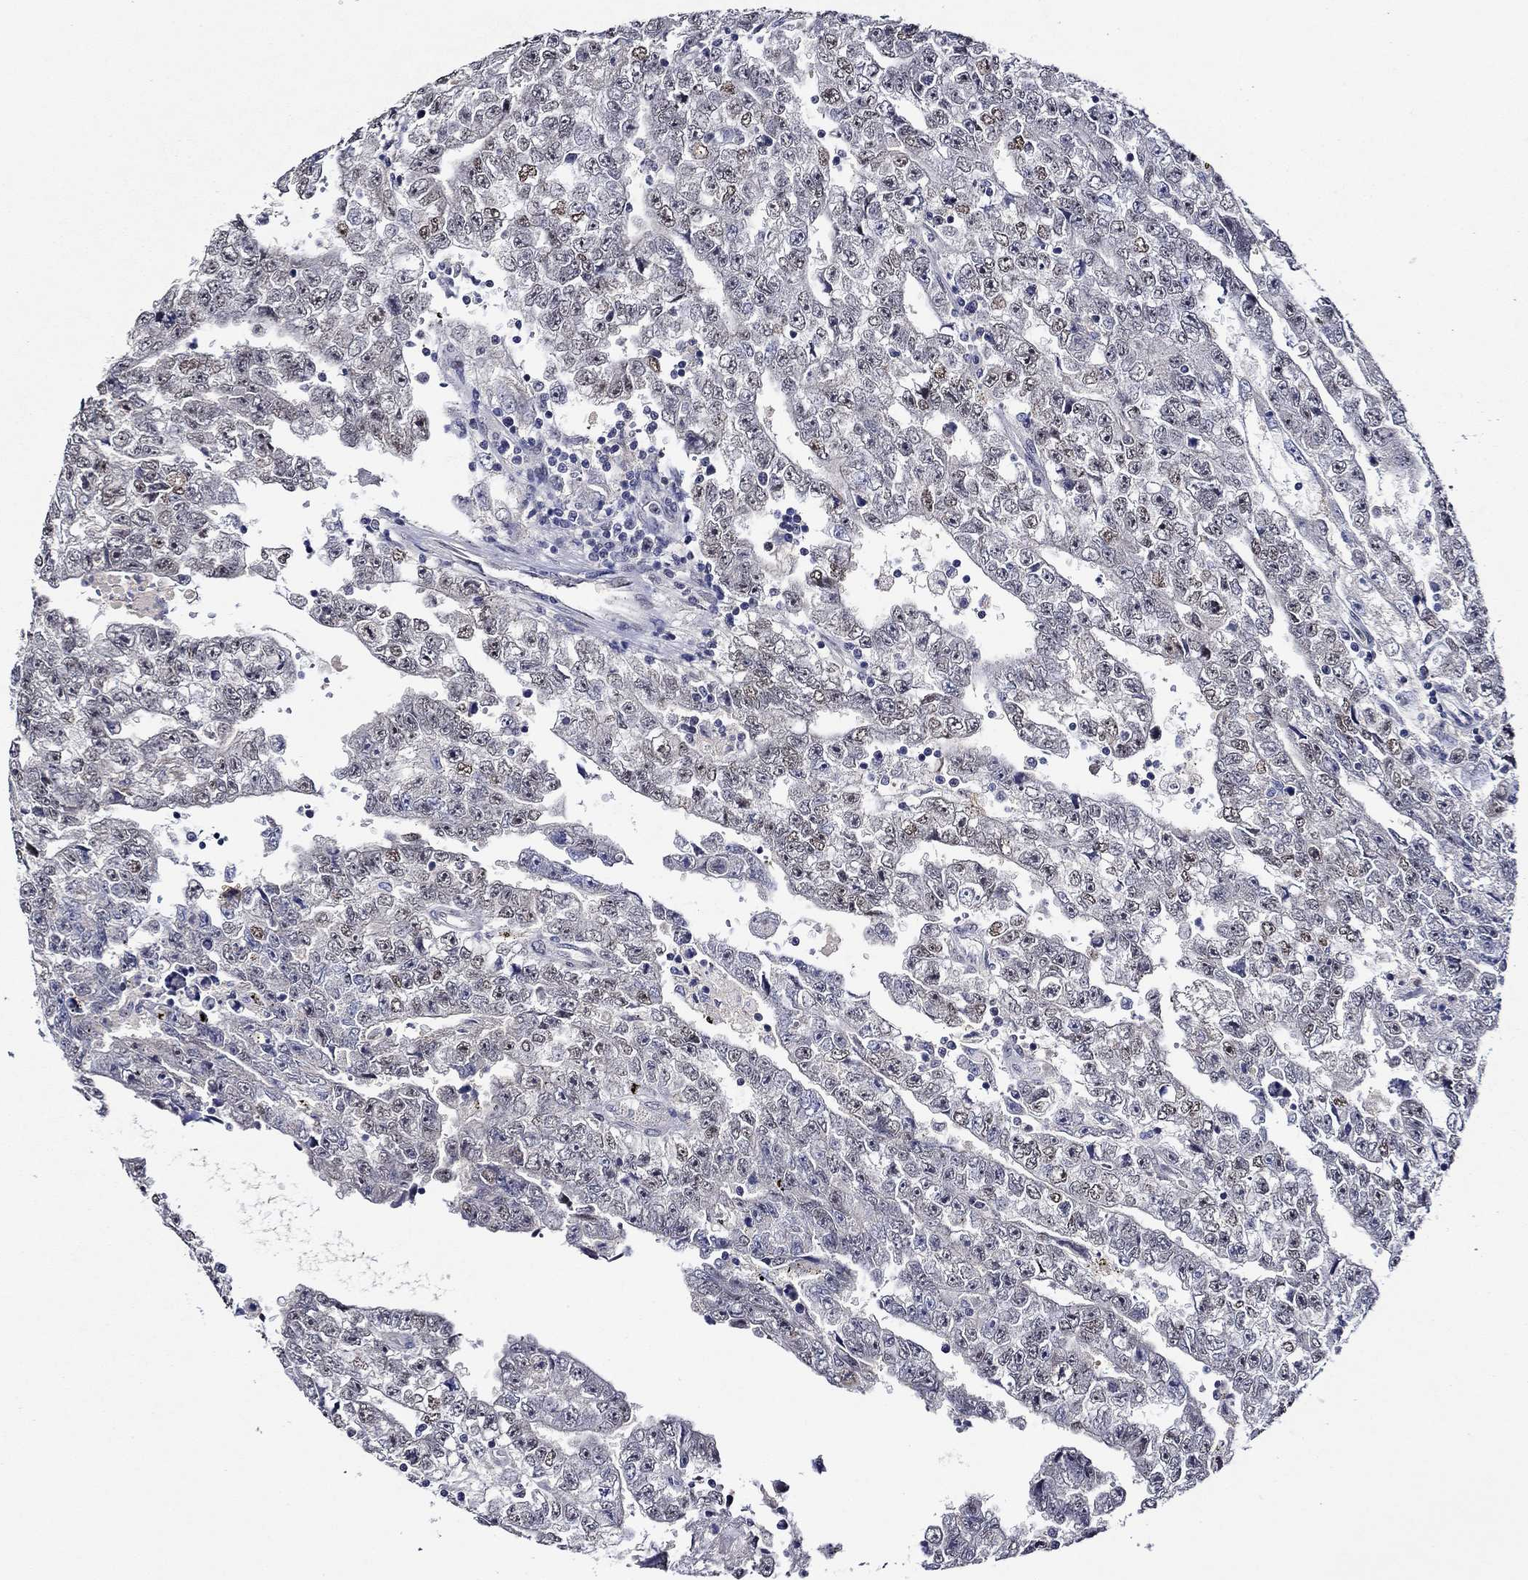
{"staining": {"intensity": "moderate", "quantity": "<25%", "location": "nuclear"}, "tissue": "testis cancer", "cell_type": "Tumor cells", "image_type": "cancer", "snomed": [{"axis": "morphology", "description": "Carcinoma, Embryonal, NOS"}, {"axis": "topography", "description": "Testis"}], "caption": "There is low levels of moderate nuclear expression in tumor cells of testis embryonal carcinoma, as demonstrated by immunohistochemical staining (brown color).", "gene": "GATA2", "patient": {"sex": "male", "age": 25}}